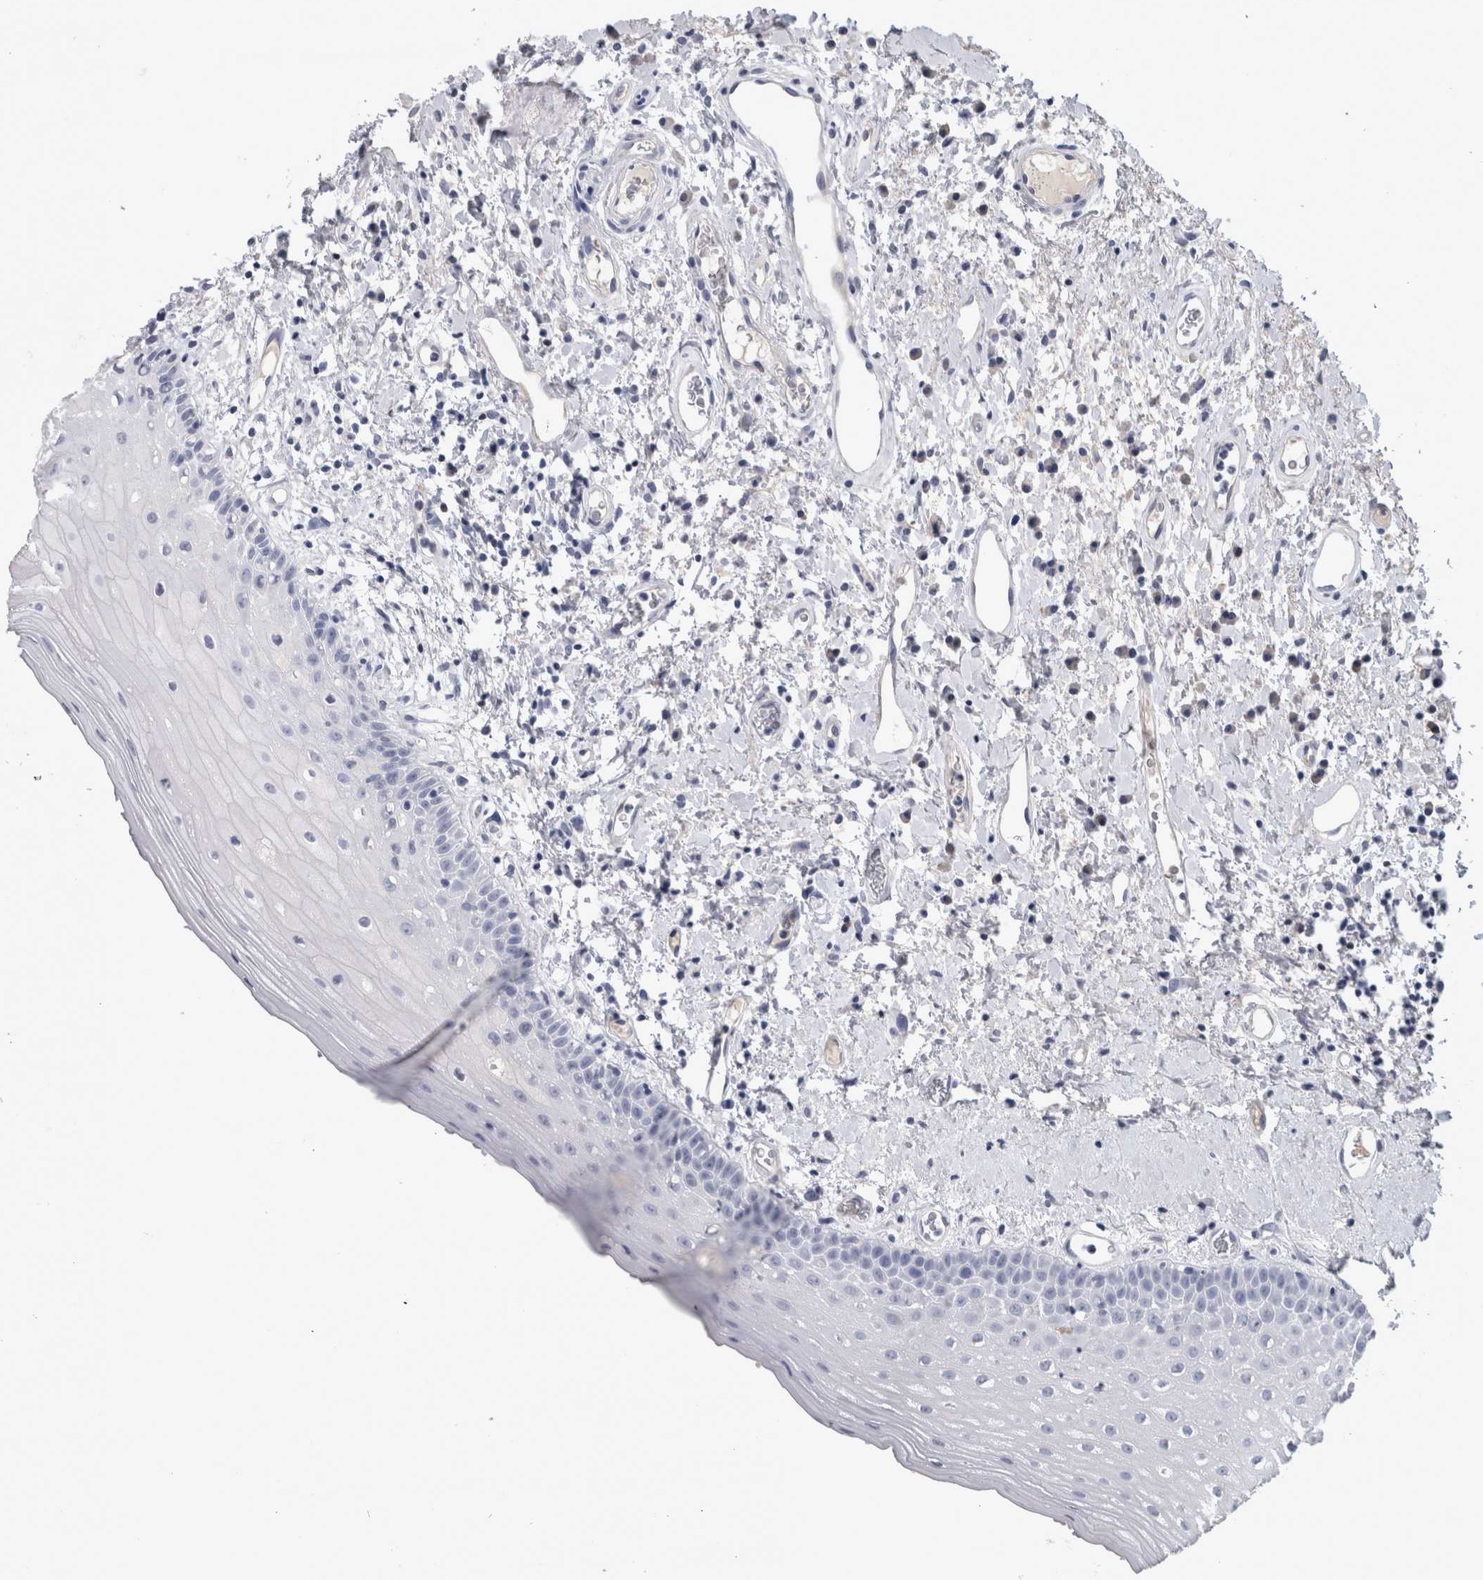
{"staining": {"intensity": "negative", "quantity": "none", "location": "none"}, "tissue": "oral mucosa", "cell_type": "Squamous epithelial cells", "image_type": "normal", "snomed": [{"axis": "morphology", "description": "Normal tissue, NOS"}, {"axis": "topography", "description": "Oral tissue"}], "caption": "Micrograph shows no protein positivity in squamous epithelial cells of benign oral mucosa. (DAB immunohistochemistry (IHC) visualized using brightfield microscopy, high magnification).", "gene": "PAX5", "patient": {"sex": "female", "age": 76}}